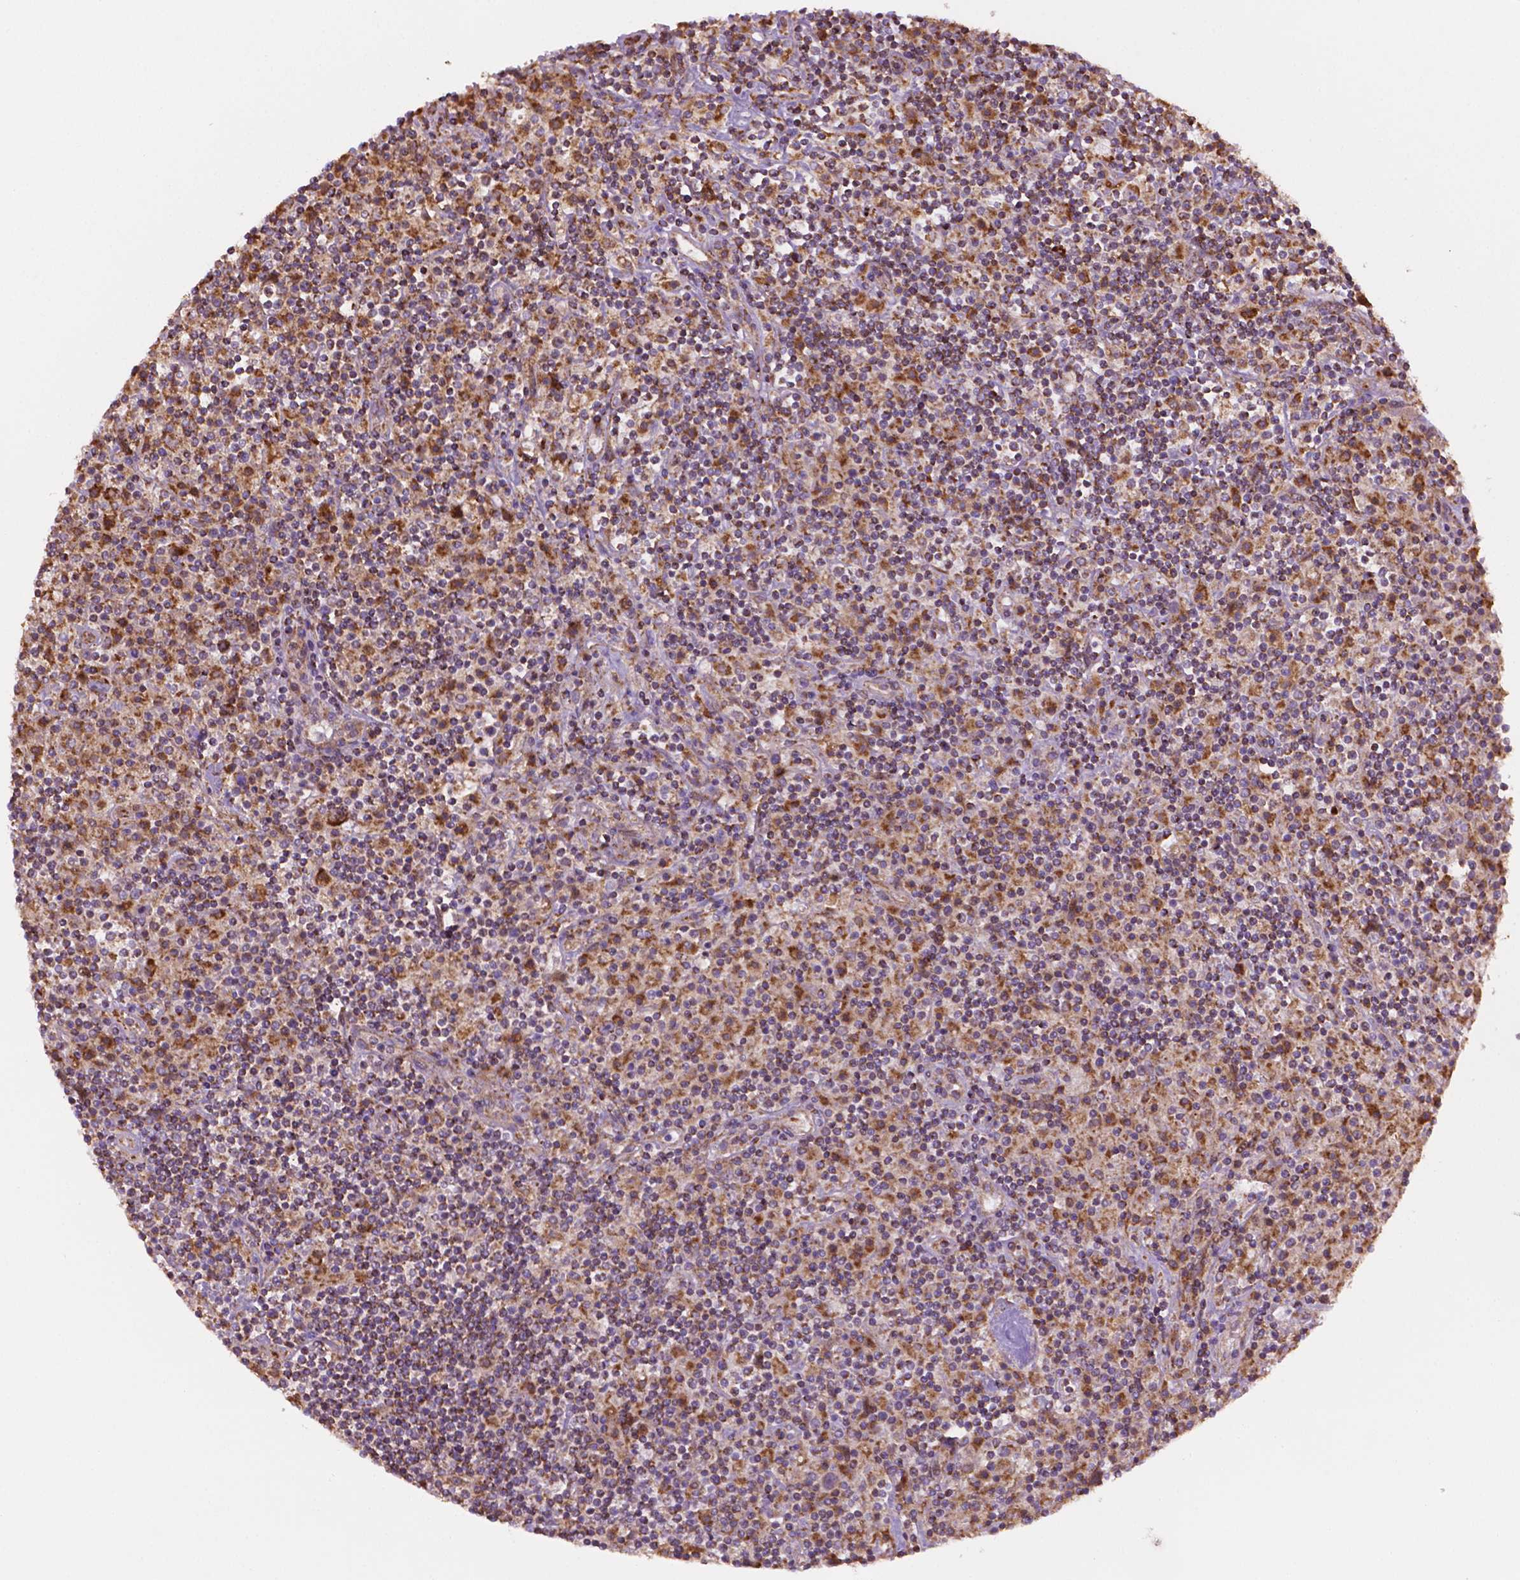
{"staining": {"intensity": "strong", "quantity": ">75%", "location": "cytoplasmic/membranous"}, "tissue": "lymphoma", "cell_type": "Tumor cells", "image_type": "cancer", "snomed": [{"axis": "morphology", "description": "Hodgkin's disease, NOS"}, {"axis": "topography", "description": "Lymph node"}], "caption": "This is a photomicrograph of immunohistochemistry (IHC) staining of Hodgkin's disease, which shows strong staining in the cytoplasmic/membranous of tumor cells.", "gene": "ILVBL", "patient": {"sex": "male", "age": 70}}